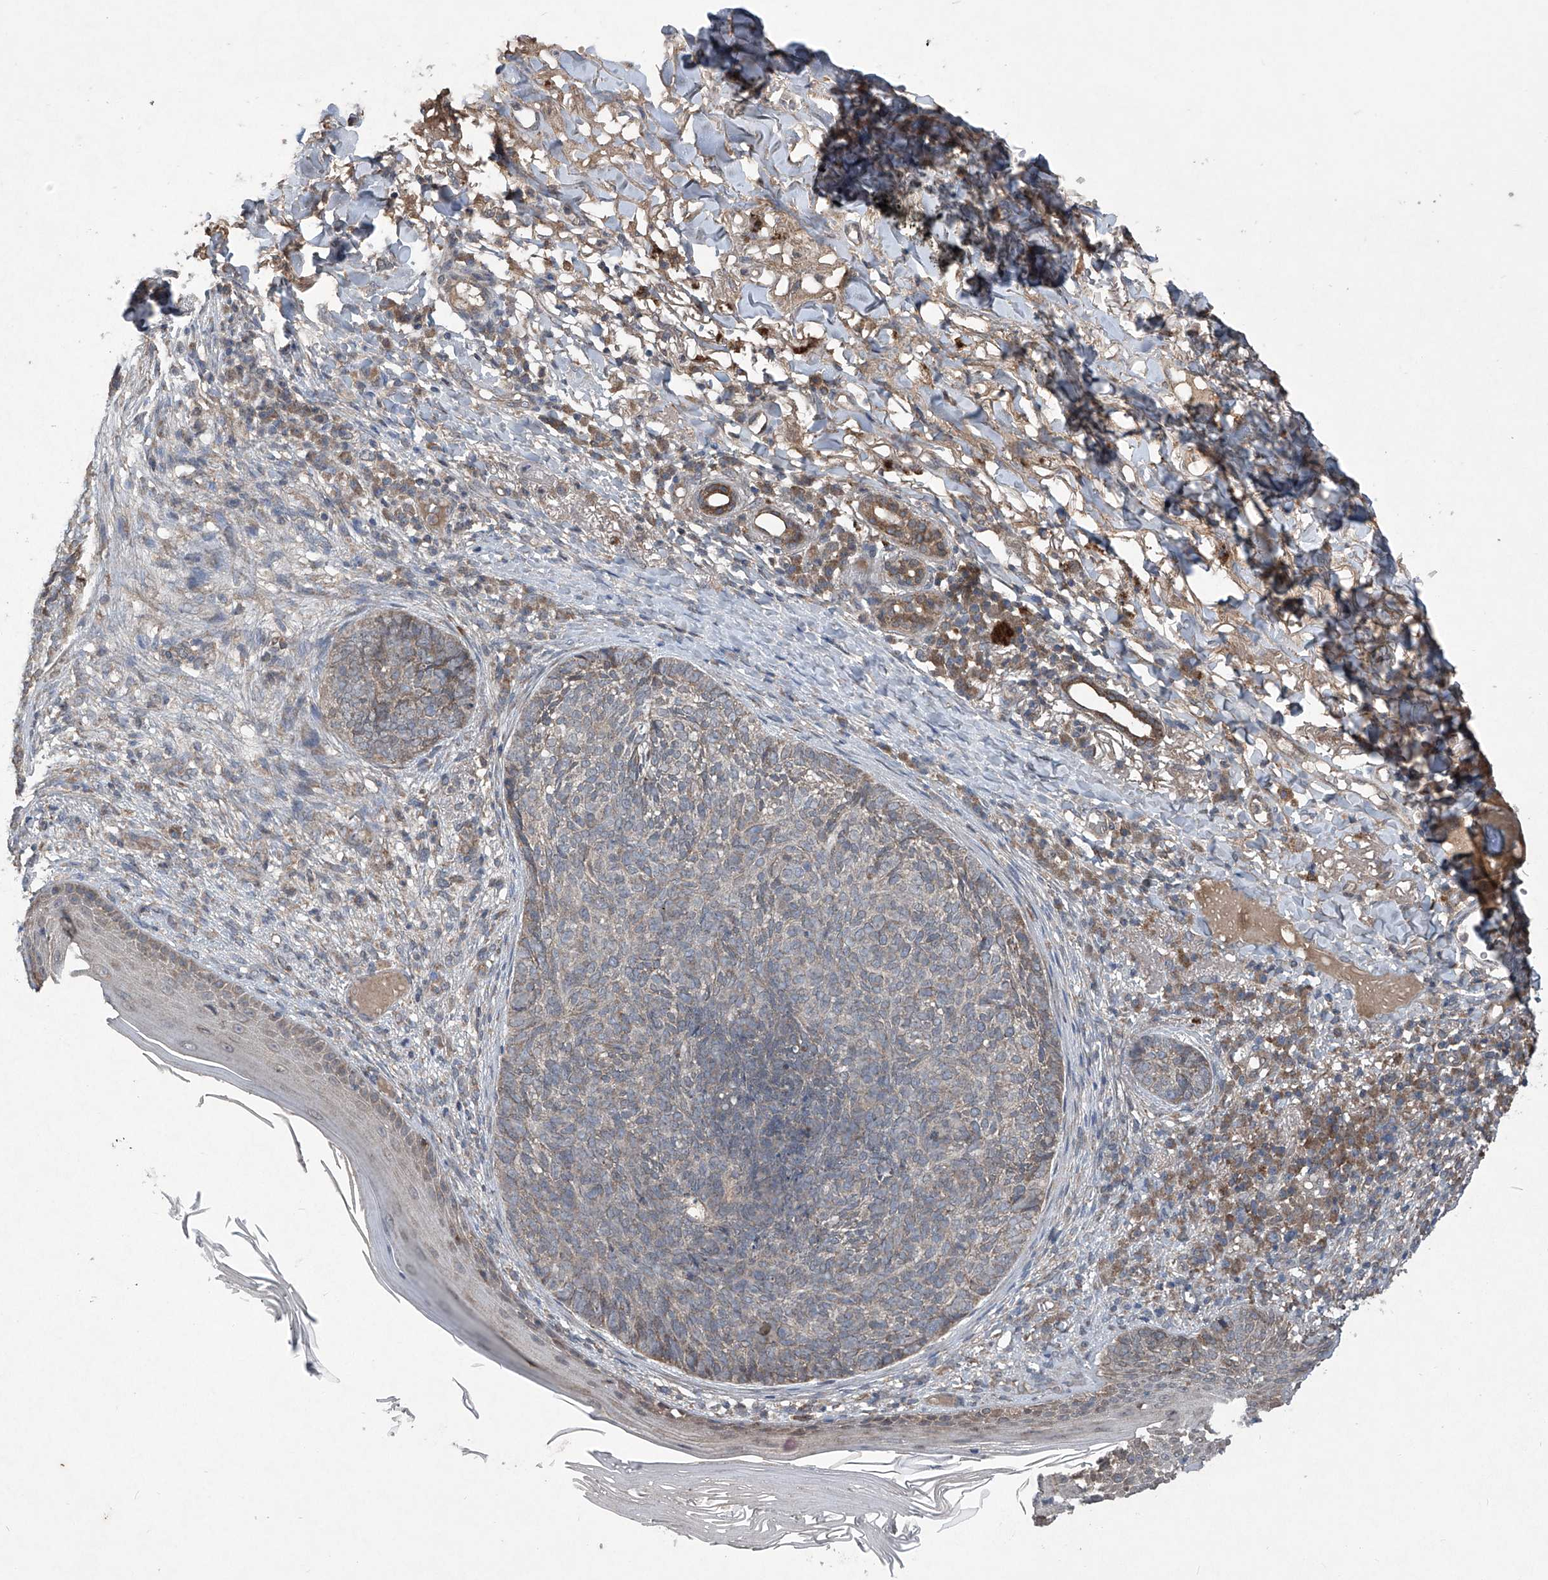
{"staining": {"intensity": "weak", "quantity": "<25%", "location": "cytoplasmic/membranous"}, "tissue": "skin cancer", "cell_type": "Tumor cells", "image_type": "cancer", "snomed": [{"axis": "morphology", "description": "Basal cell carcinoma"}, {"axis": "topography", "description": "Skin"}], "caption": "High magnification brightfield microscopy of skin basal cell carcinoma stained with DAB (brown) and counterstained with hematoxylin (blue): tumor cells show no significant staining.", "gene": "SUMF2", "patient": {"sex": "male", "age": 85}}